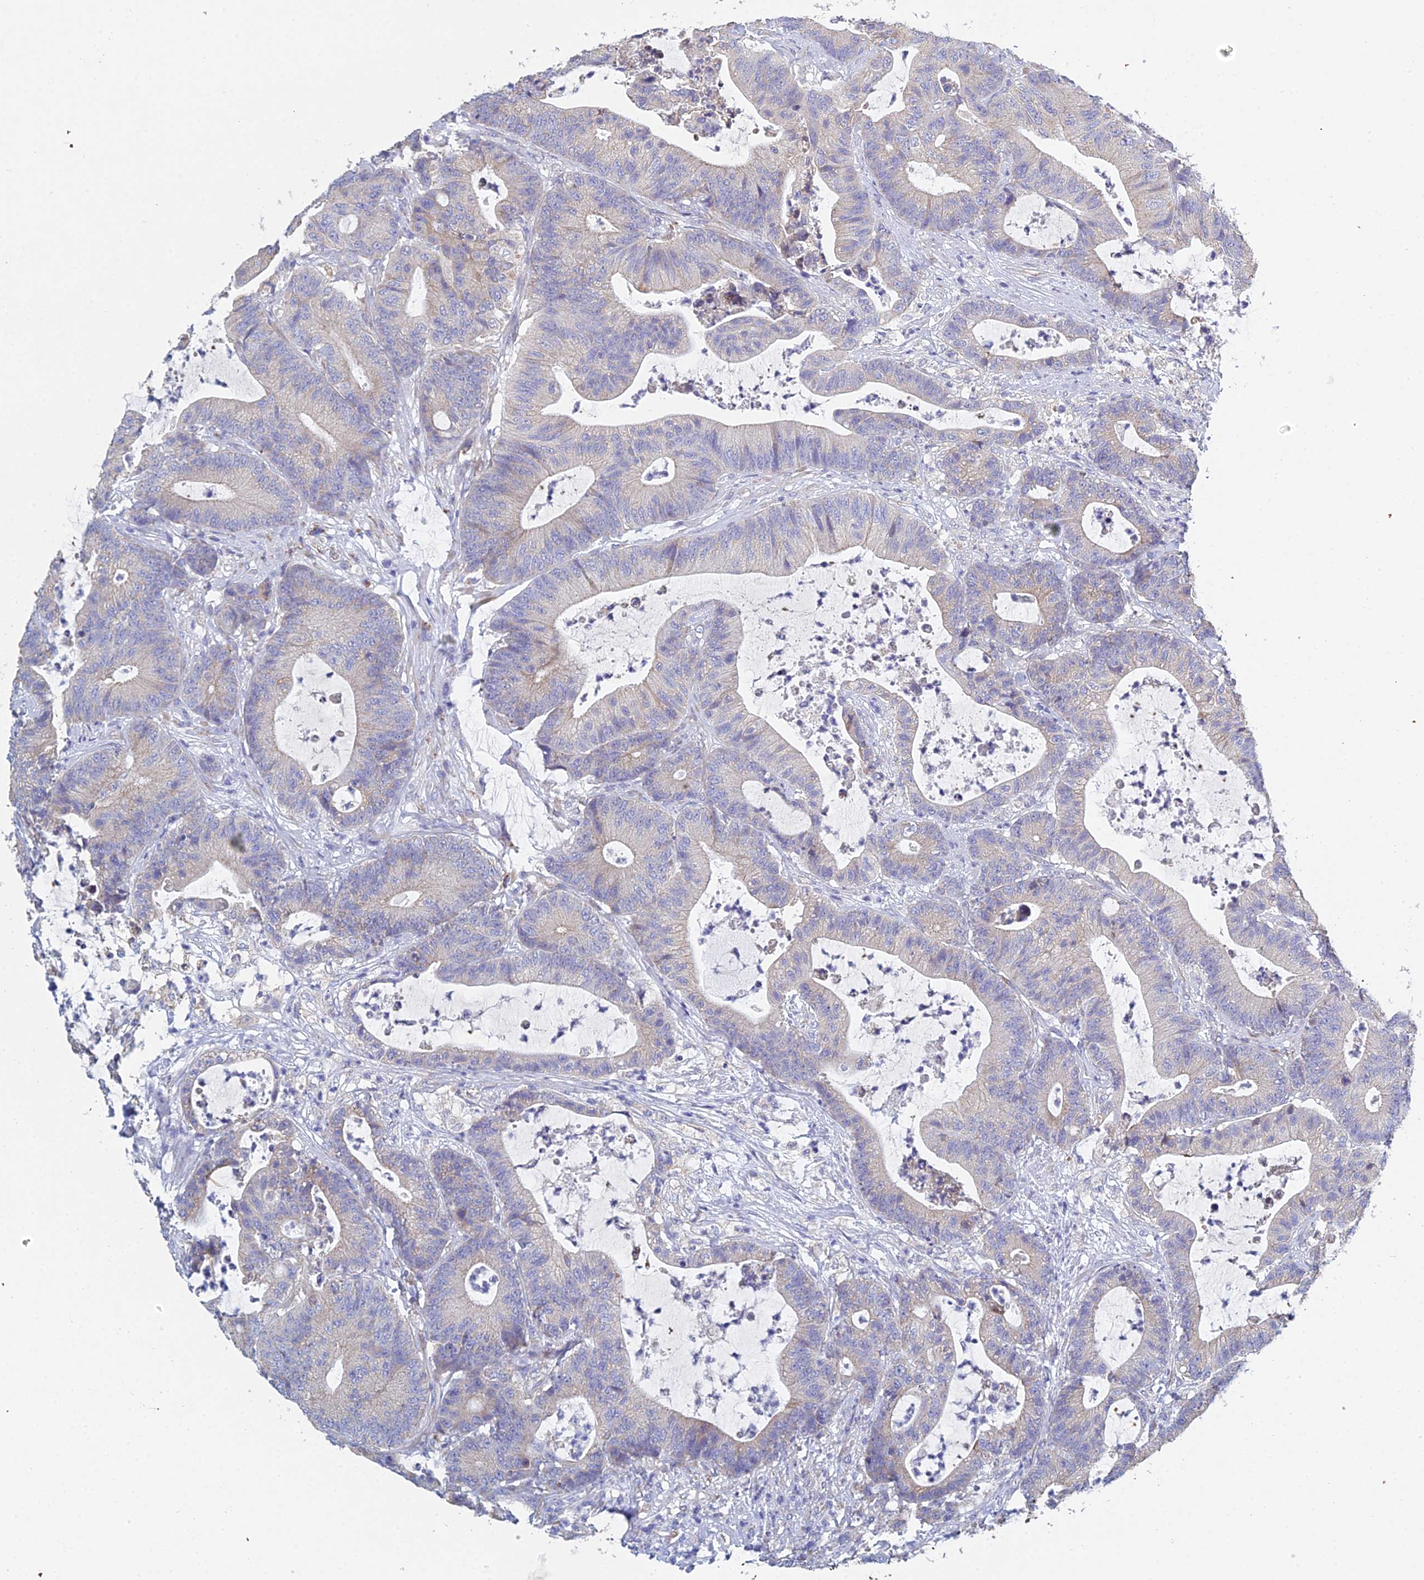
{"staining": {"intensity": "weak", "quantity": "<25%", "location": "cytoplasmic/membranous"}, "tissue": "colorectal cancer", "cell_type": "Tumor cells", "image_type": "cancer", "snomed": [{"axis": "morphology", "description": "Adenocarcinoma, NOS"}, {"axis": "topography", "description": "Colon"}], "caption": "Adenocarcinoma (colorectal) was stained to show a protein in brown. There is no significant positivity in tumor cells. (DAB immunohistochemistry (IHC), high magnification).", "gene": "CRACR2B", "patient": {"sex": "female", "age": 84}}